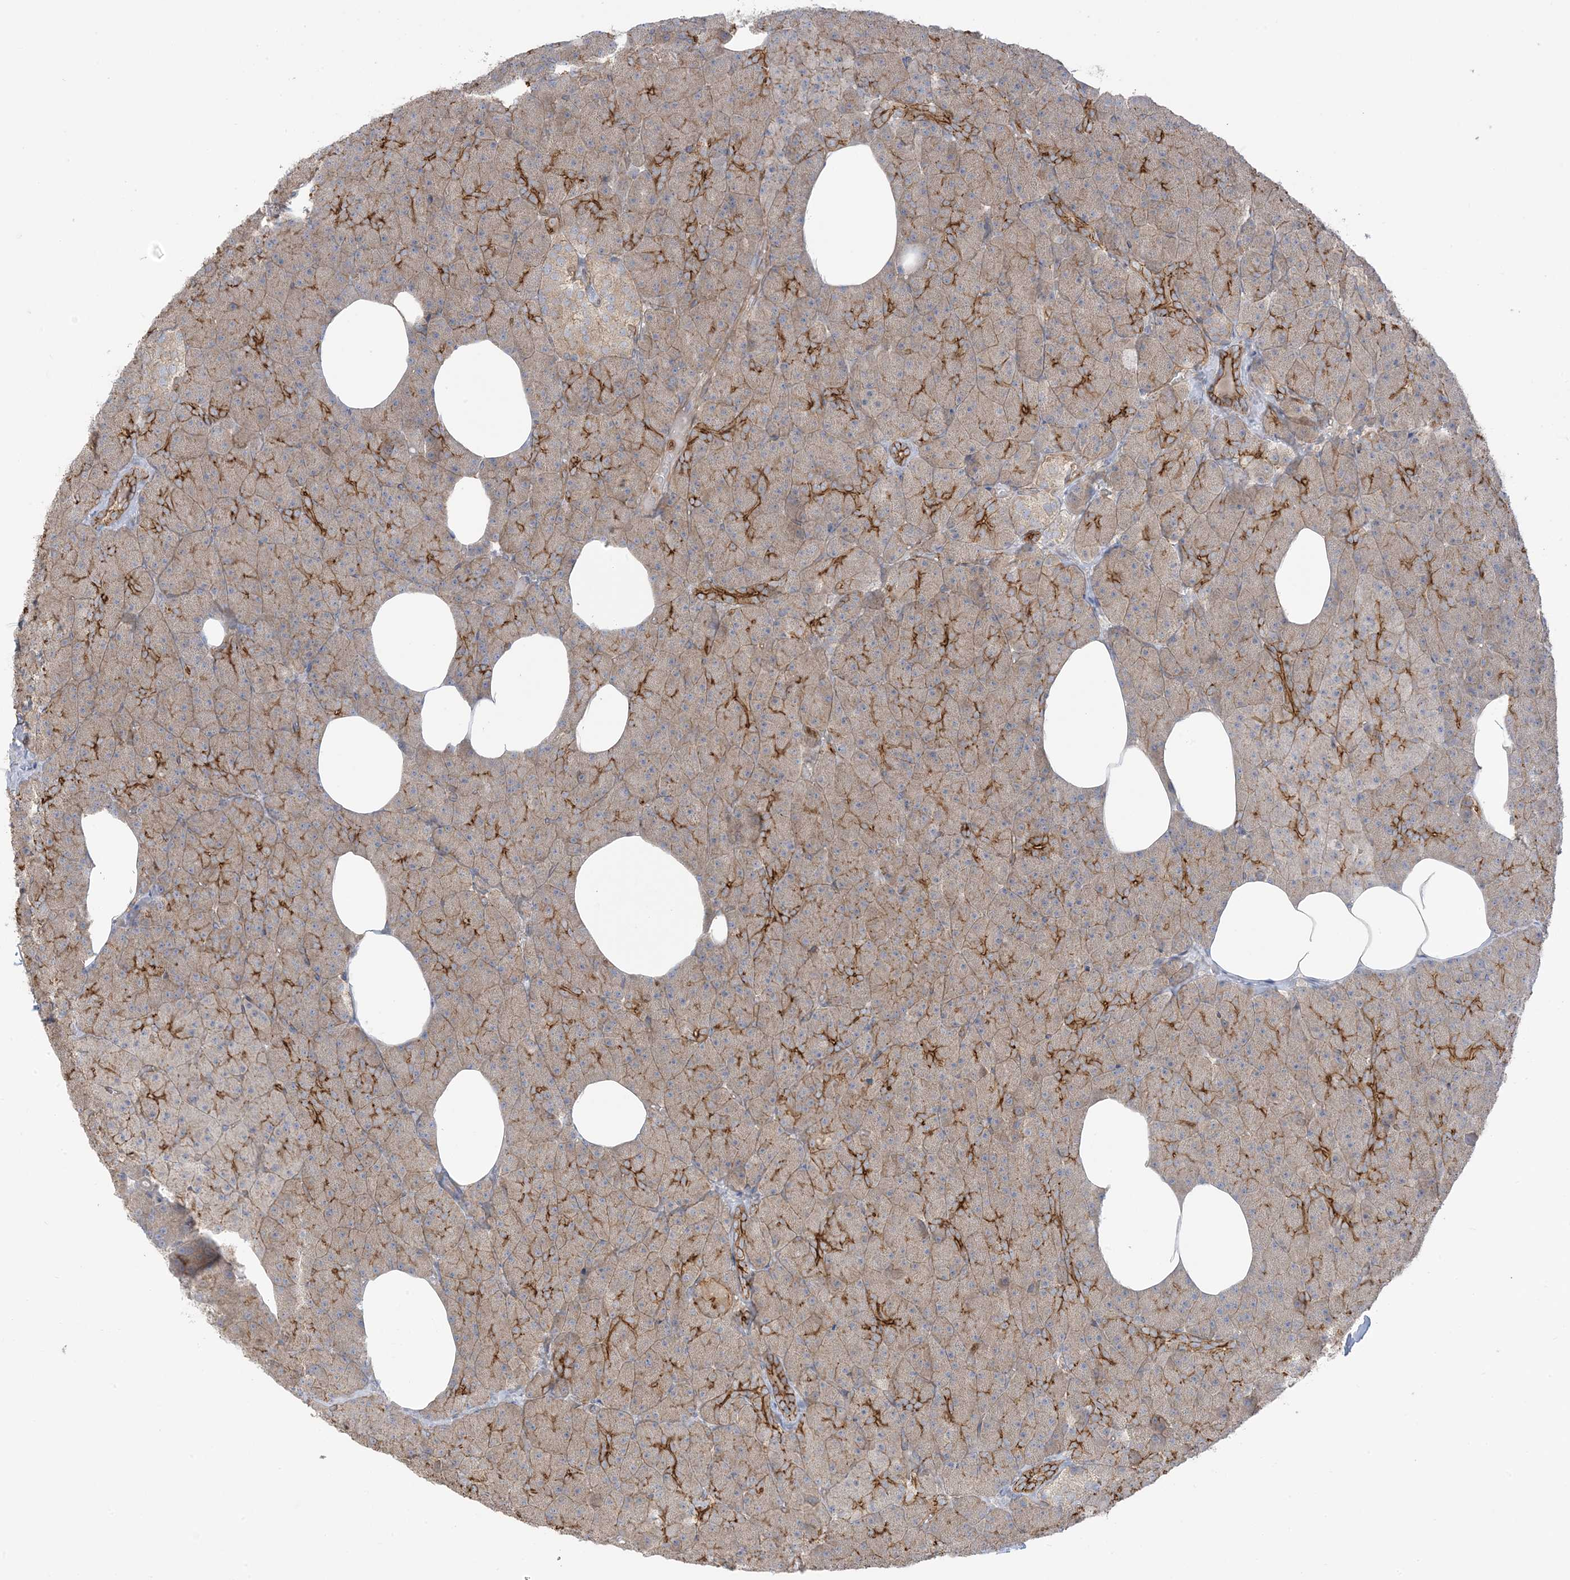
{"staining": {"intensity": "strong", "quantity": "25%-75%", "location": "cytoplasmic/membranous"}, "tissue": "pancreas", "cell_type": "Exocrine glandular cells", "image_type": "normal", "snomed": [{"axis": "morphology", "description": "Normal tissue, NOS"}, {"axis": "morphology", "description": "Carcinoid, malignant, NOS"}, {"axis": "topography", "description": "Pancreas"}], "caption": "This photomicrograph reveals immunohistochemistry (IHC) staining of unremarkable pancreas, with high strong cytoplasmic/membranous expression in approximately 25%-75% of exocrine glandular cells.", "gene": "ICMT", "patient": {"sex": "female", "age": 35}}